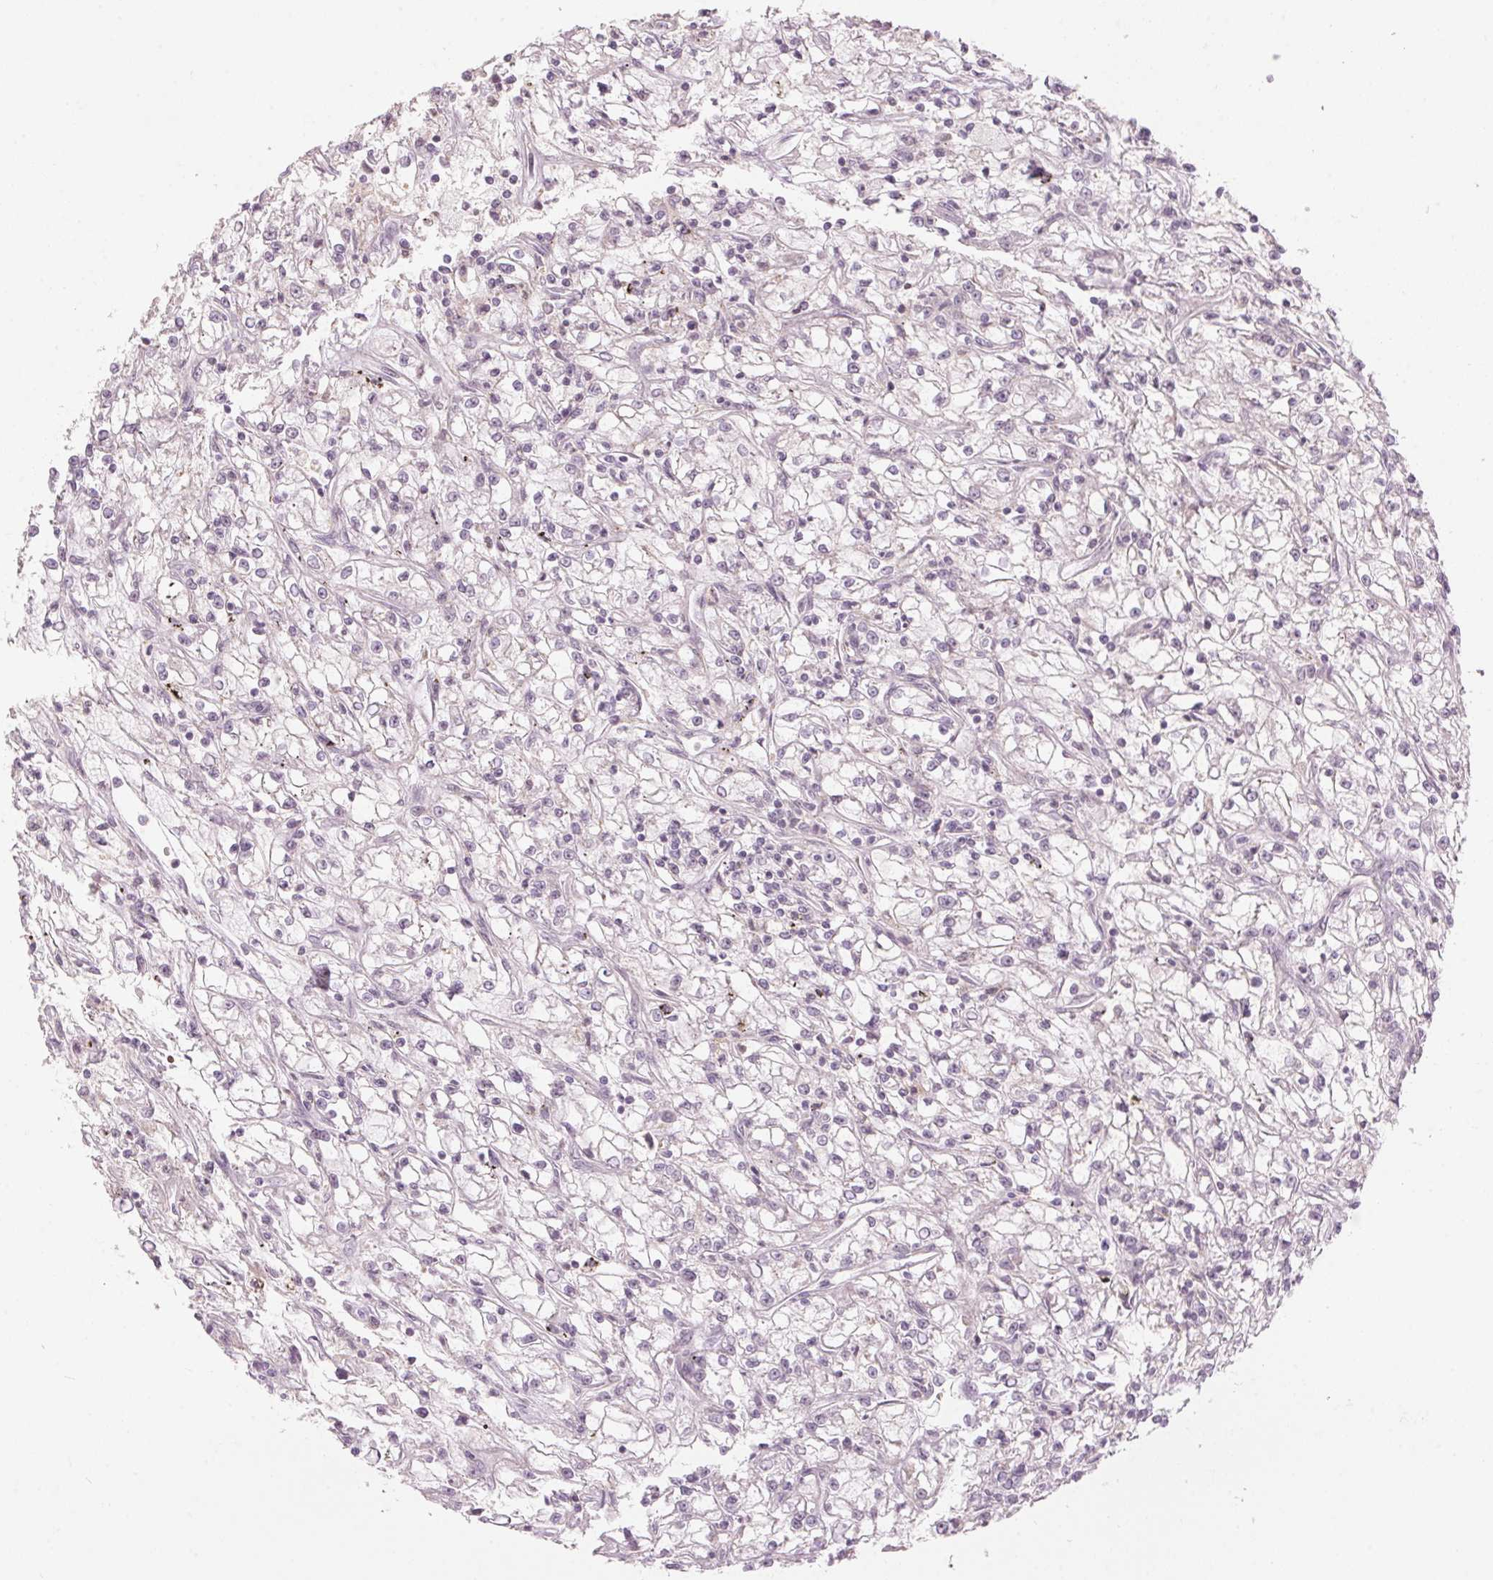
{"staining": {"intensity": "negative", "quantity": "none", "location": "none"}, "tissue": "renal cancer", "cell_type": "Tumor cells", "image_type": "cancer", "snomed": [{"axis": "morphology", "description": "Adenocarcinoma, NOS"}, {"axis": "topography", "description": "Kidney"}], "caption": "IHC photomicrograph of renal cancer stained for a protein (brown), which demonstrates no staining in tumor cells. Nuclei are stained in blue.", "gene": "TMED6", "patient": {"sex": "female", "age": 59}}